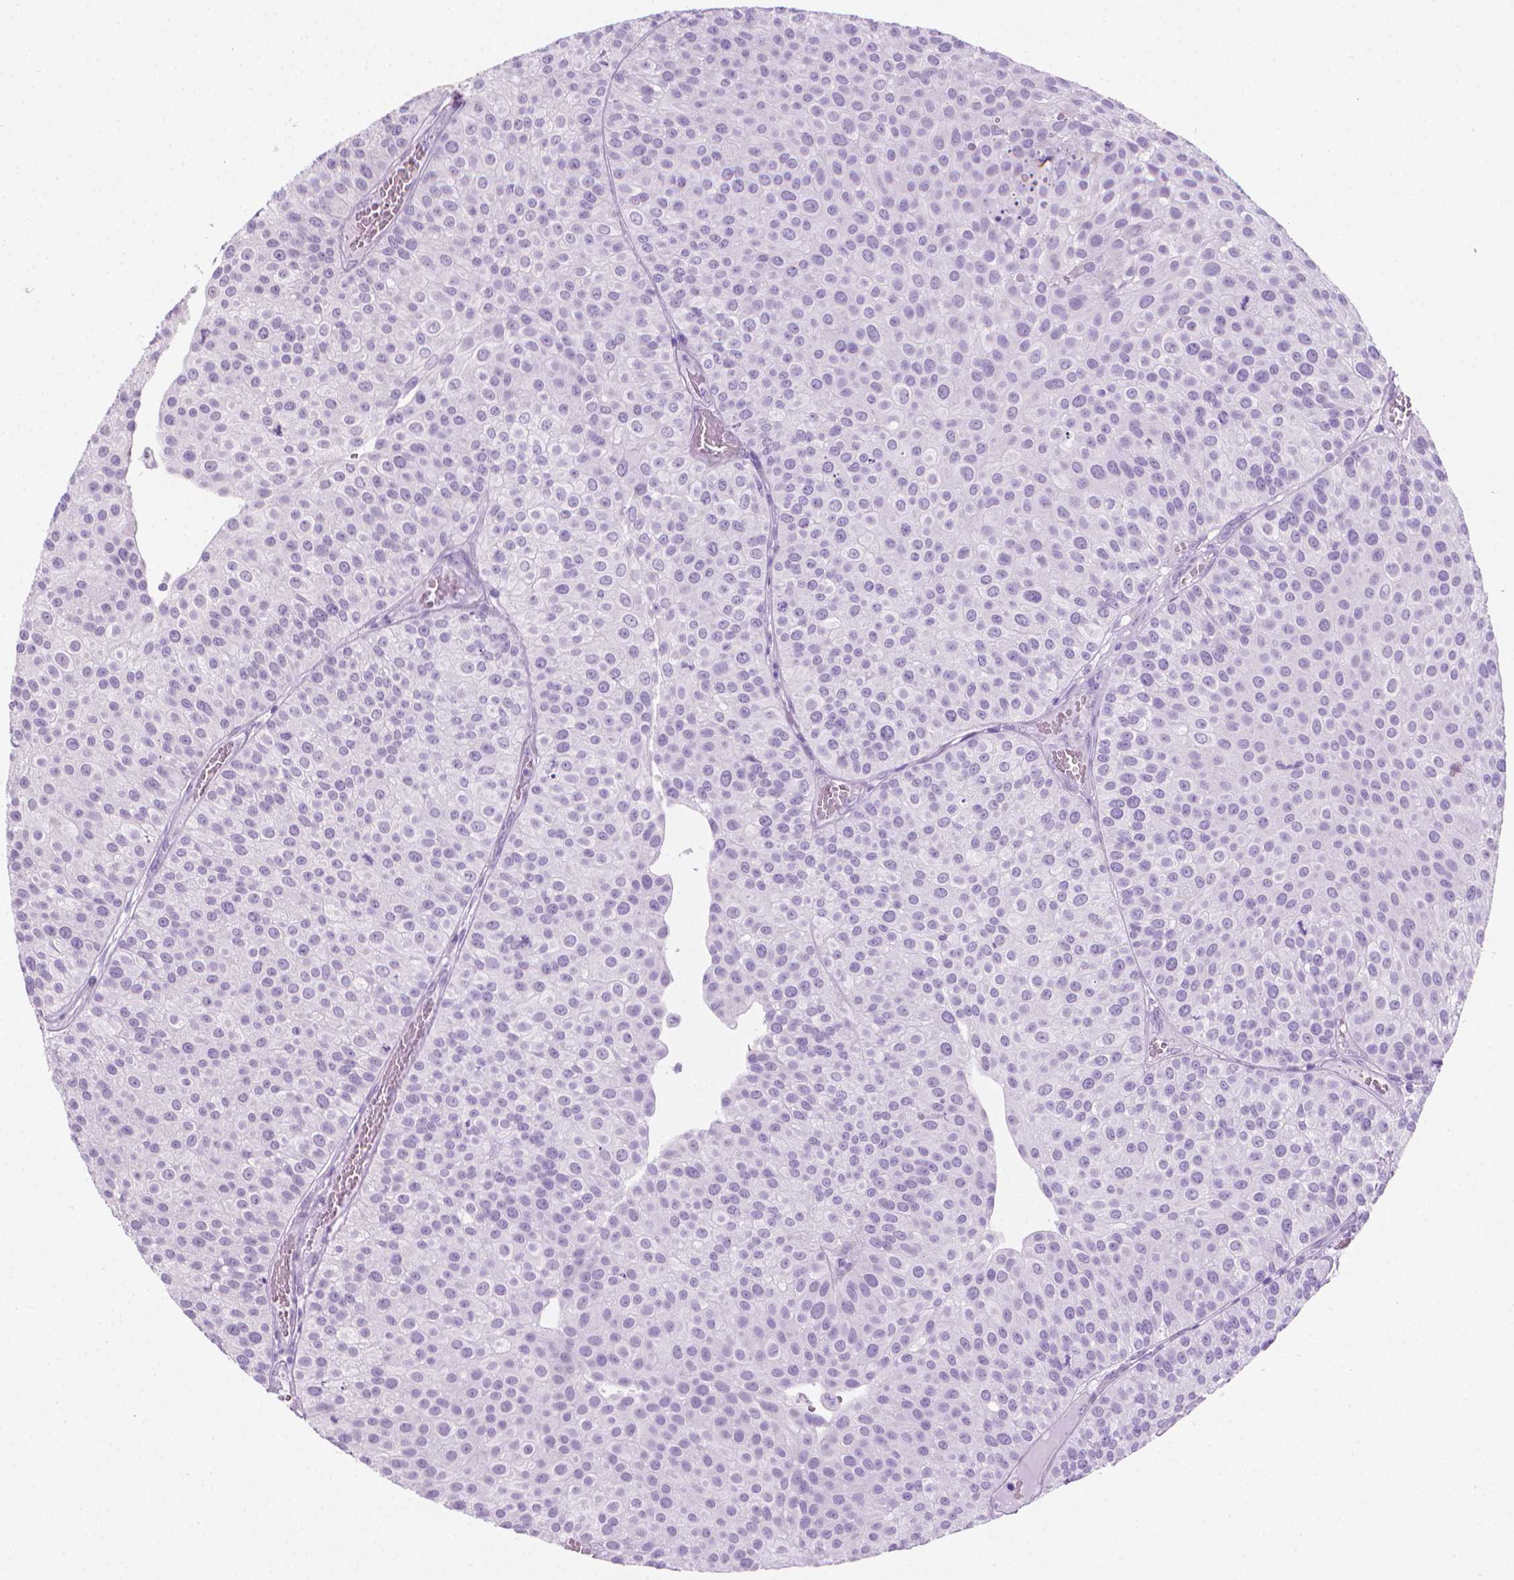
{"staining": {"intensity": "negative", "quantity": "none", "location": "none"}, "tissue": "urothelial cancer", "cell_type": "Tumor cells", "image_type": "cancer", "snomed": [{"axis": "morphology", "description": "Urothelial carcinoma, Low grade"}, {"axis": "topography", "description": "Urinary bladder"}], "caption": "There is no significant staining in tumor cells of urothelial carcinoma (low-grade). (IHC, brightfield microscopy, high magnification).", "gene": "CFAP52", "patient": {"sex": "female", "age": 87}}